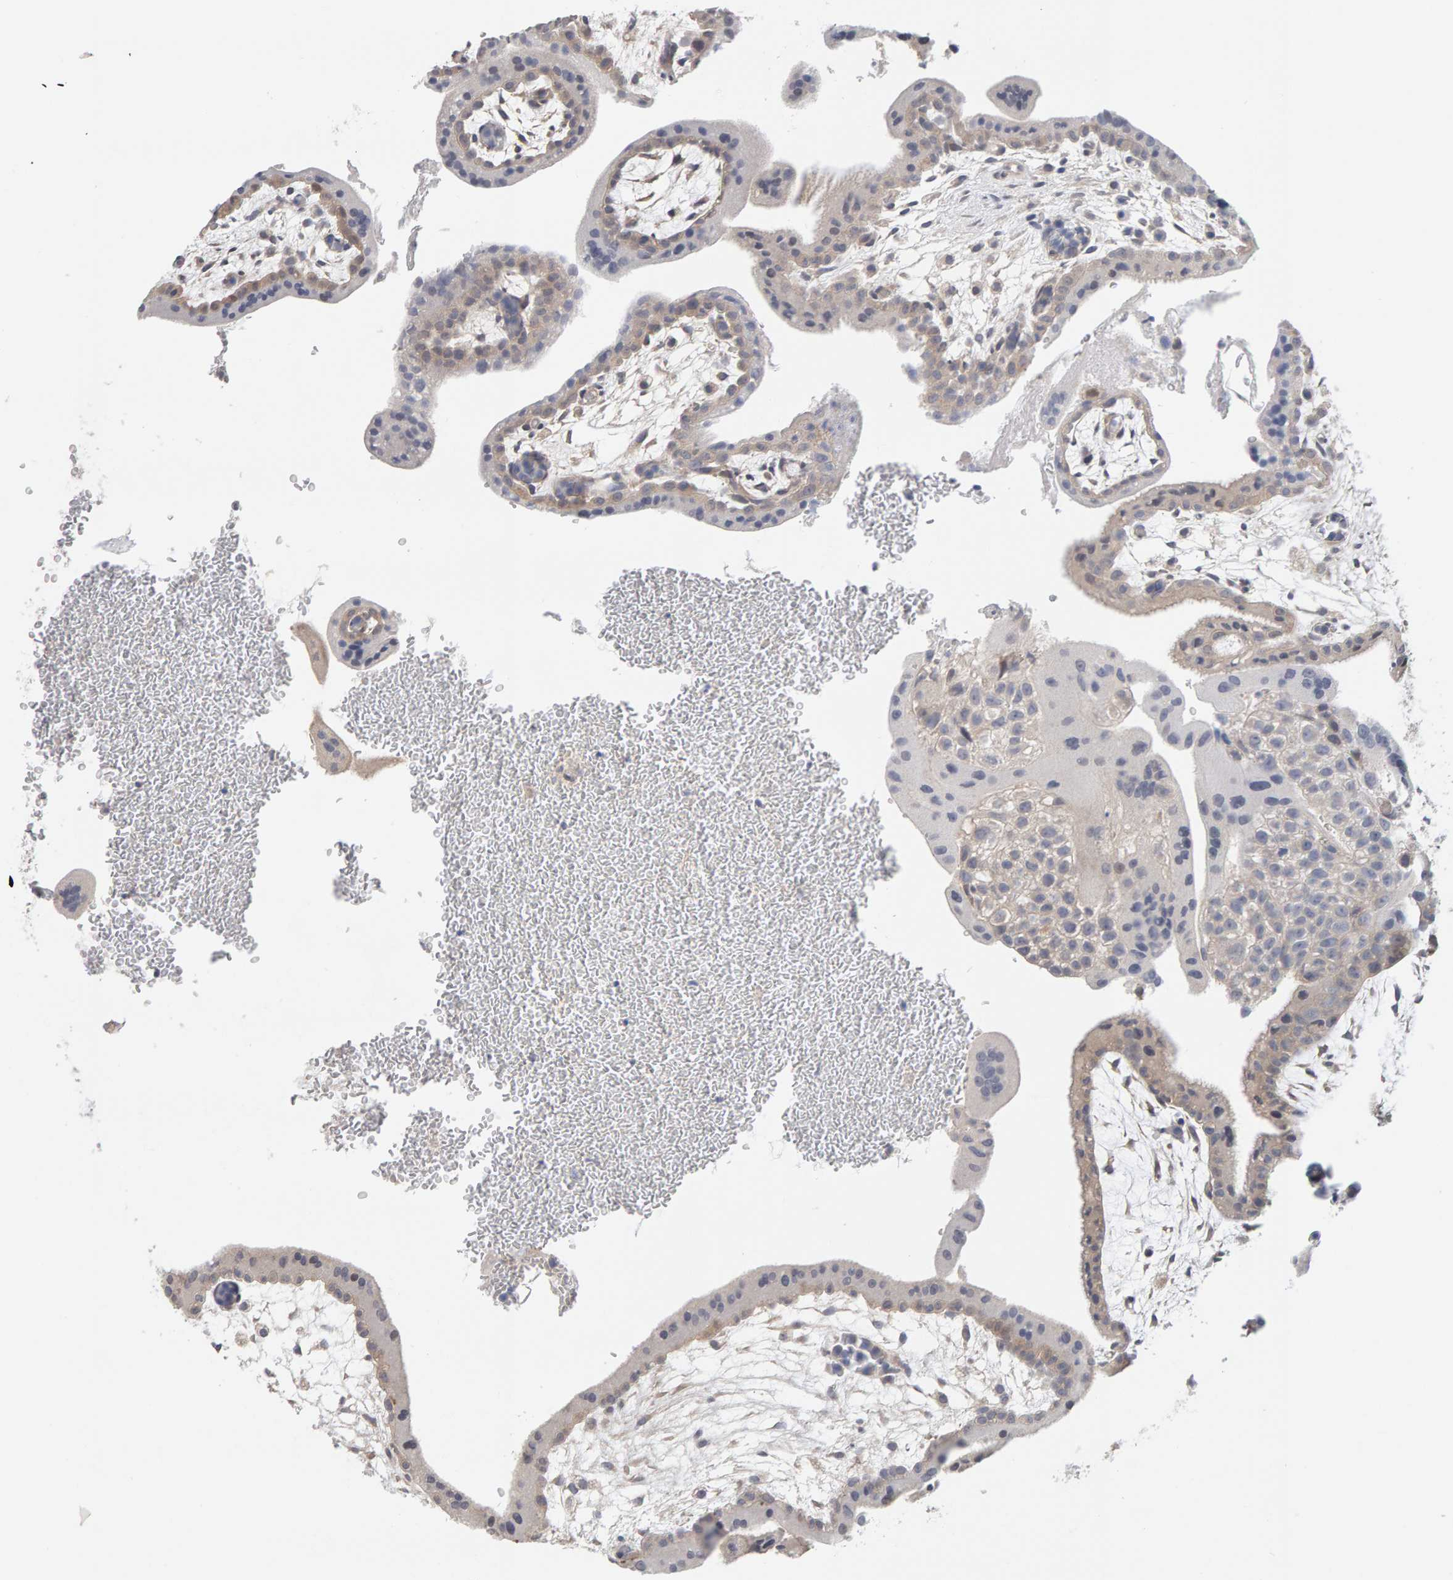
{"staining": {"intensity": "negative", "quantity": "none", "location": "none"}, "tissue": "placenta", "cell_type": "Trophoblastic cells", "image_type": "normal", "snomed": [{"axis": "morphology", "description": "Normal tissue, NOS"}, {"axis": "topography", "description": "Placenta"}], "caption": "There is no significant positivity in trophoblastic cells of placenta. (Stains: DAB (3,3'-diaminobenzidine) IHC with hematoxylin counter stain, Microscopy: brightfield microscopy at high magnification).", "gene": "GFUS", "patient": {"sex": "female", "age": 35}}